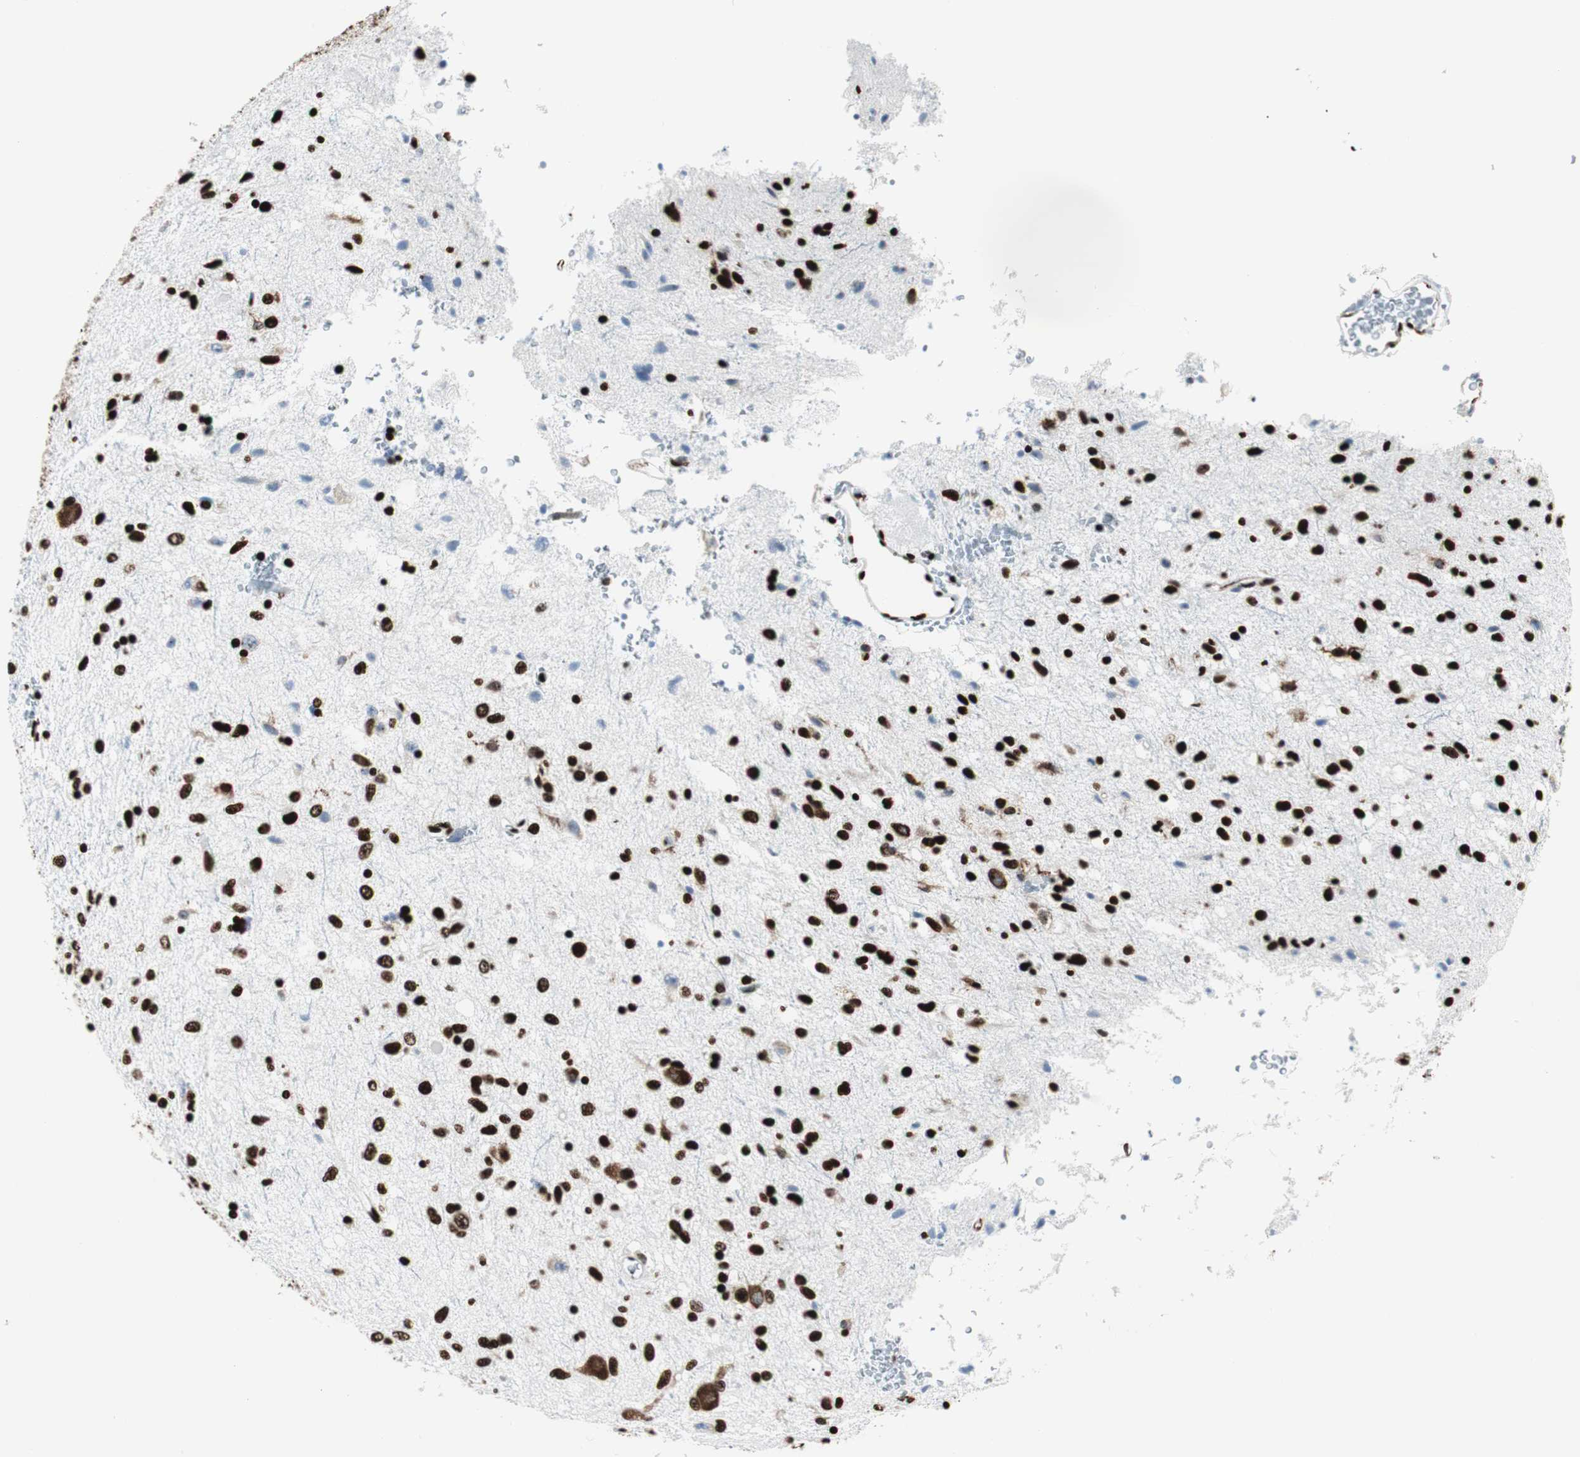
{"staining": {"intensity": "strong", "quantity": ">75%", "location": "nuclear"}, "tissue": "glioma", "cell_type": "Tumor cells", "image_type": "cancer", "snomed": [{"axis": "morphology", "description": "Glioma, malignant, Low grade"}, {"axis": "topography", "description": "Brain"}], "caption": "This is a histology image of immunohistochemistry staining of malignant glioma (low-grade), which shows strong staining in the nuclear of tumor cells.", "gene": "NCL", "patient": {"sex": "male", "age": 77}}